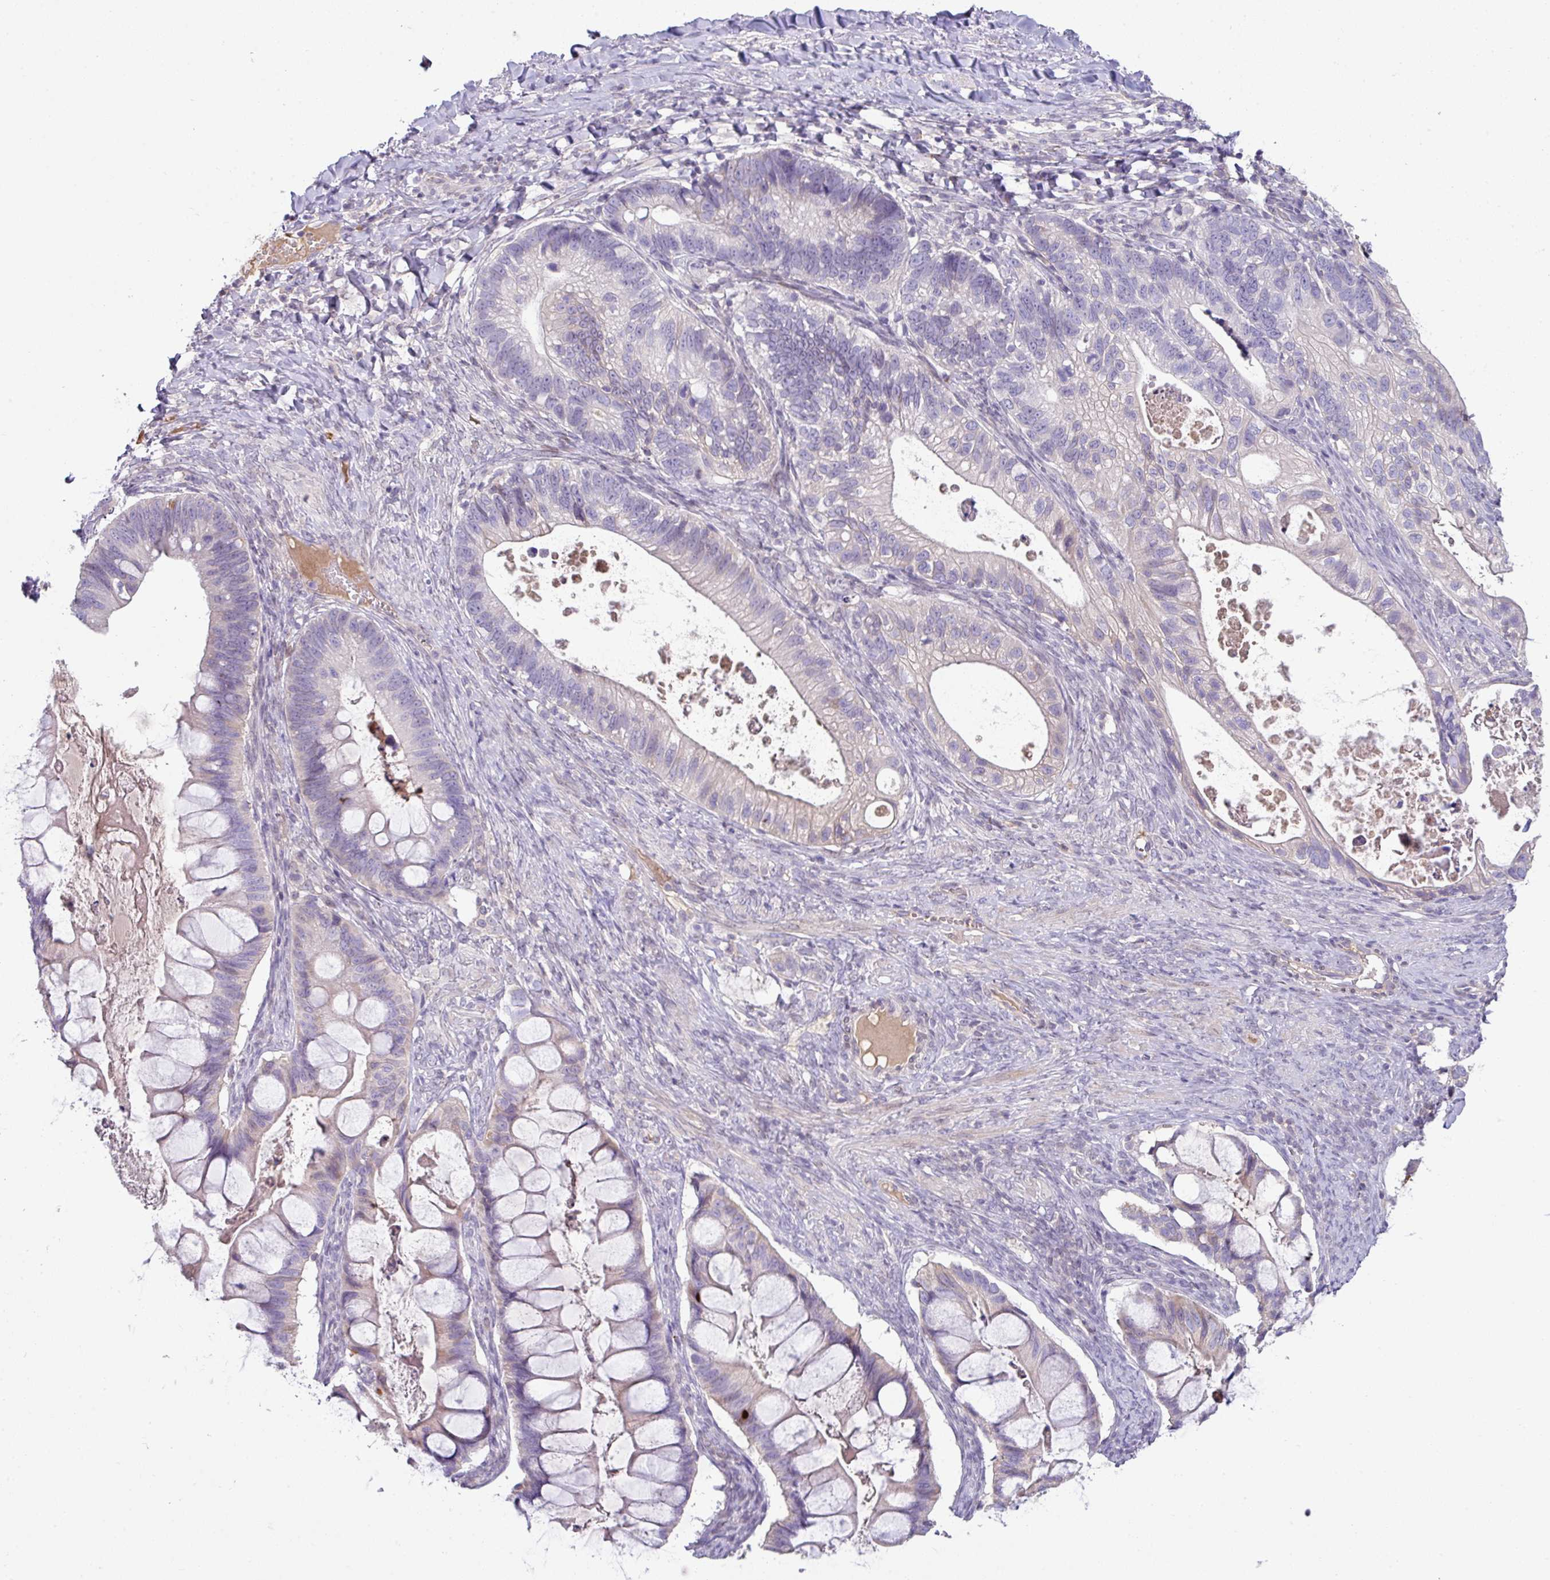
{"staining": {"intensity": "negative", "quantity": "none", "location": "none"}, "tissue": "ovarian cancer", "cell_type": "Tumor cells", "image_type": "cancer", "snomed": [{"axis": "morphology", "description": "Cystadenocarcinoma, mucinous, NOS"}, {"axis": "topography", "description": "Ovary"}], "caption": "Immunohistochemical staining of ovarian mucinous cystadenocarcinoma exhibits no significant staining in tumor cells. (DAB immunohistochemistry (IHC) visualized using brightfield microscopy, high magnification).", "gene": "SLAMF6", "patient": {"sex": "female", "age": 61}}